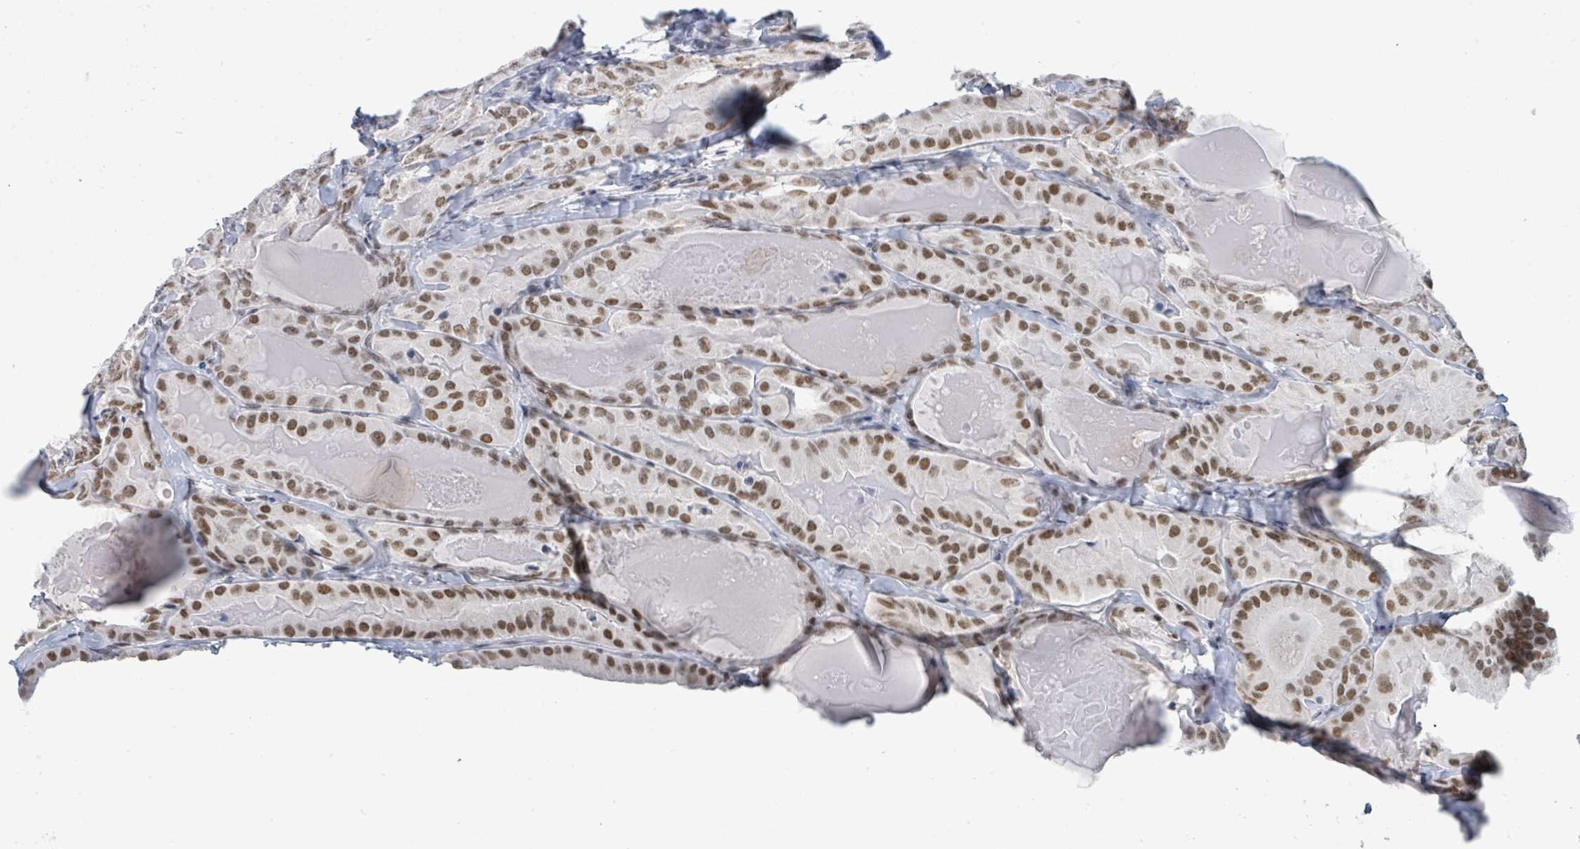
{"staining": {"intensity": "moderate", "quantity": ">75%", "location": "nuclear"}, "tissue": "thyroid cancer", "cell_type": "Tumor cells", "image_type": "cancer", "snomed": [{"axis": "morphology", "description": "Papillary adenocarcinoma, NOS"}, {"axis": "topography", "description": "Thyroid gland"}], "caption": "Immunohistochemical staining of thyroid papillary adenocarcinoma shows medium levels of moderate nuclear protein positivity in approximately >75% of tumor cells. The staining was performed using DAB to visualize the protein expression in brown, while the nuclei were stained in blue with hematoxylin (Magnification: 20x).", "gene": "EHMT2", "patient": {"sex": "female", "age": 68}}